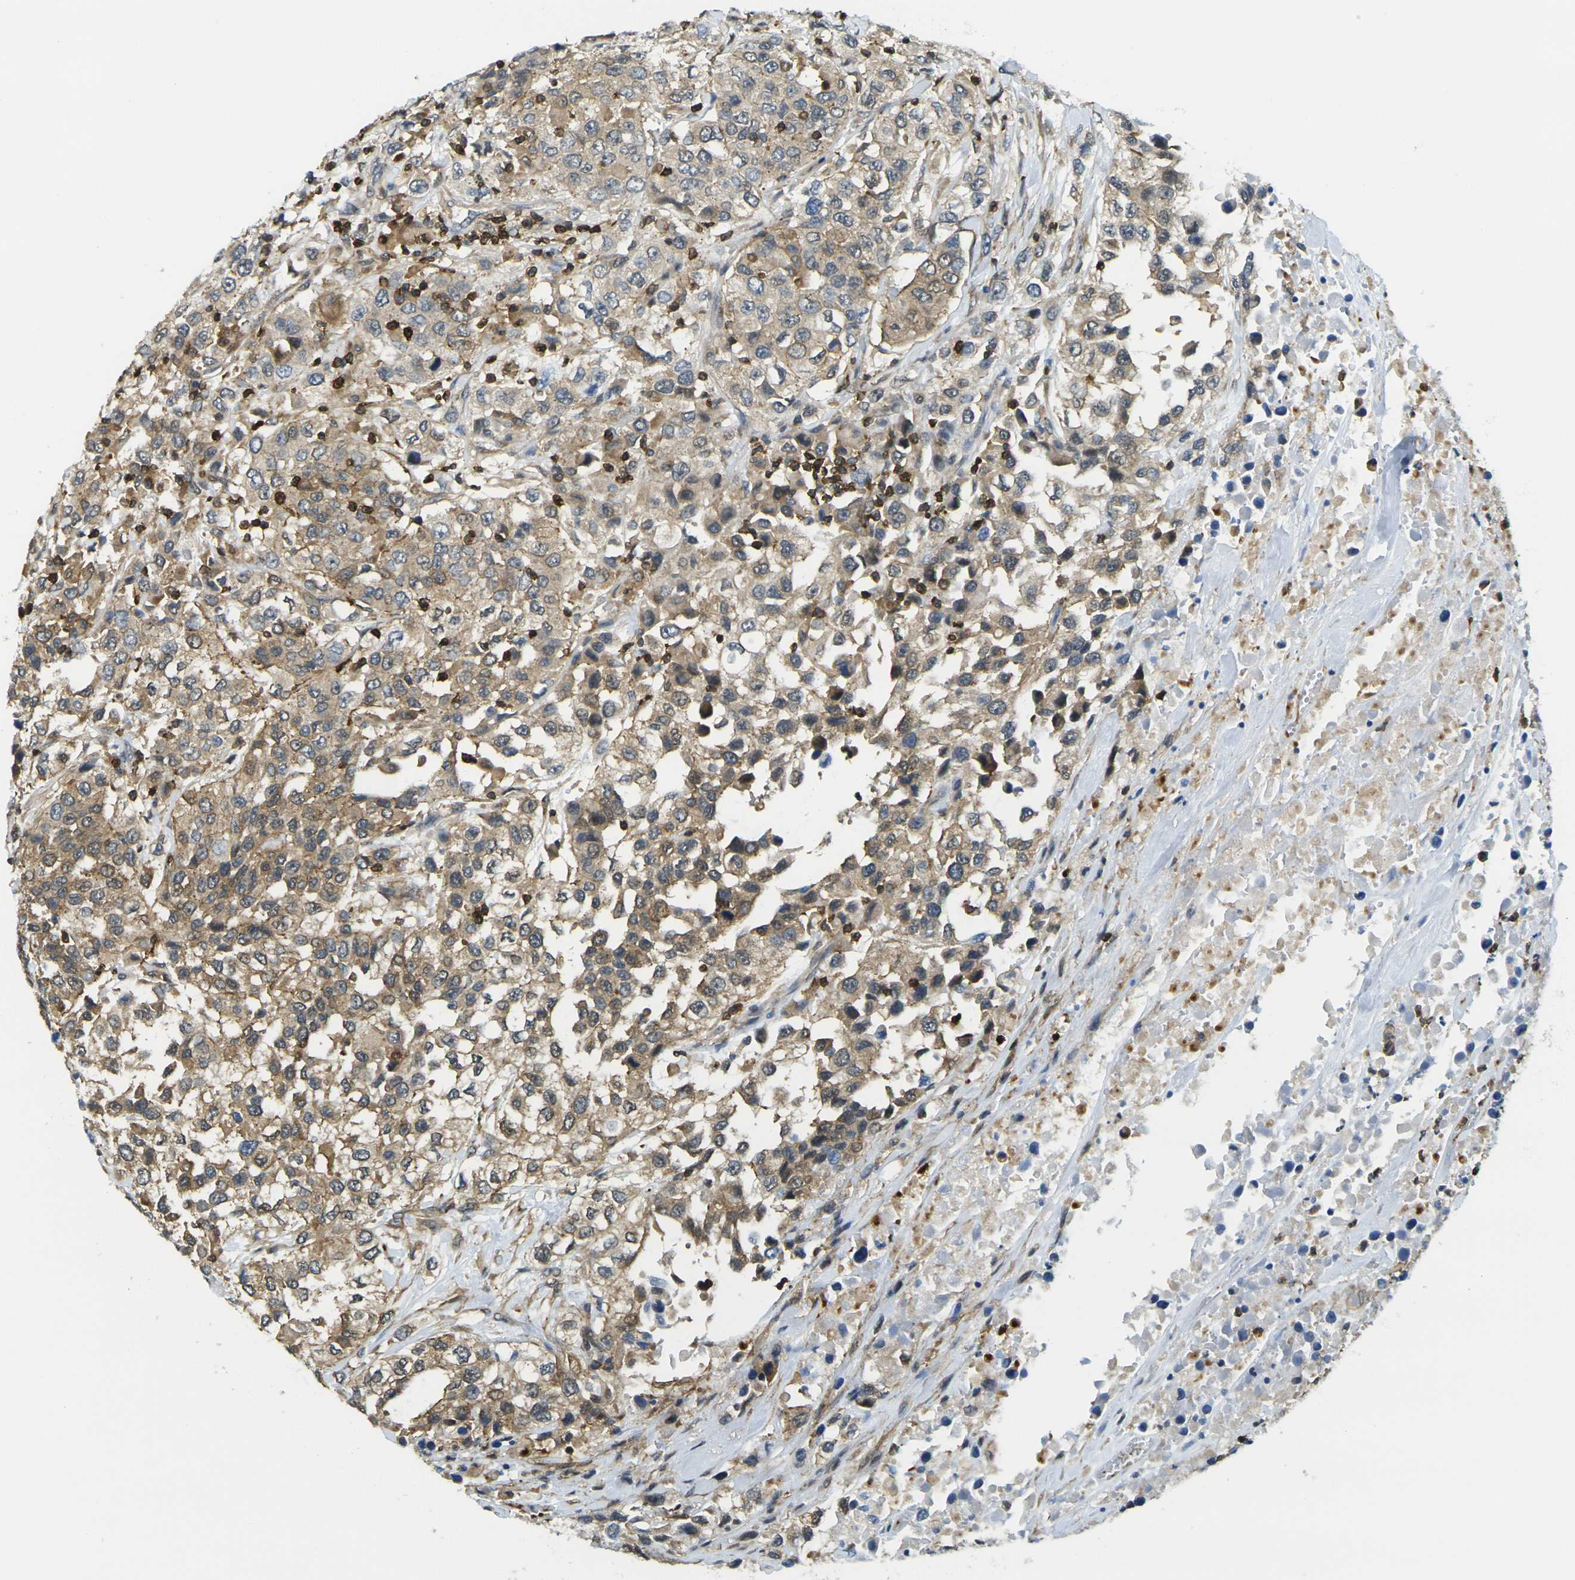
{"staining": {"intensity": "moderate", "quantity": ">75%", "location": "cytoplasmic/membranous"}, "tissue": "urothelial cancer", "cell_type": "Tumor cells", "image_type": "cancer", "snomed": [{"axis": "morphology", "description": "Urothelial carcinoma, High grade"}, {"axis": "topography", "description": "Urinary bladder"}], "caption": "This photomicrograph reveals urothelial cancer stained with immunohistochemistry to label a protein in brown. The cytoplasmic/membranous of tumor cells show moderate positivity for the protein. Nuclei are counter-stained blue.", "gene": "LASP1", "patient": {"sex": "female", "age": 80}}